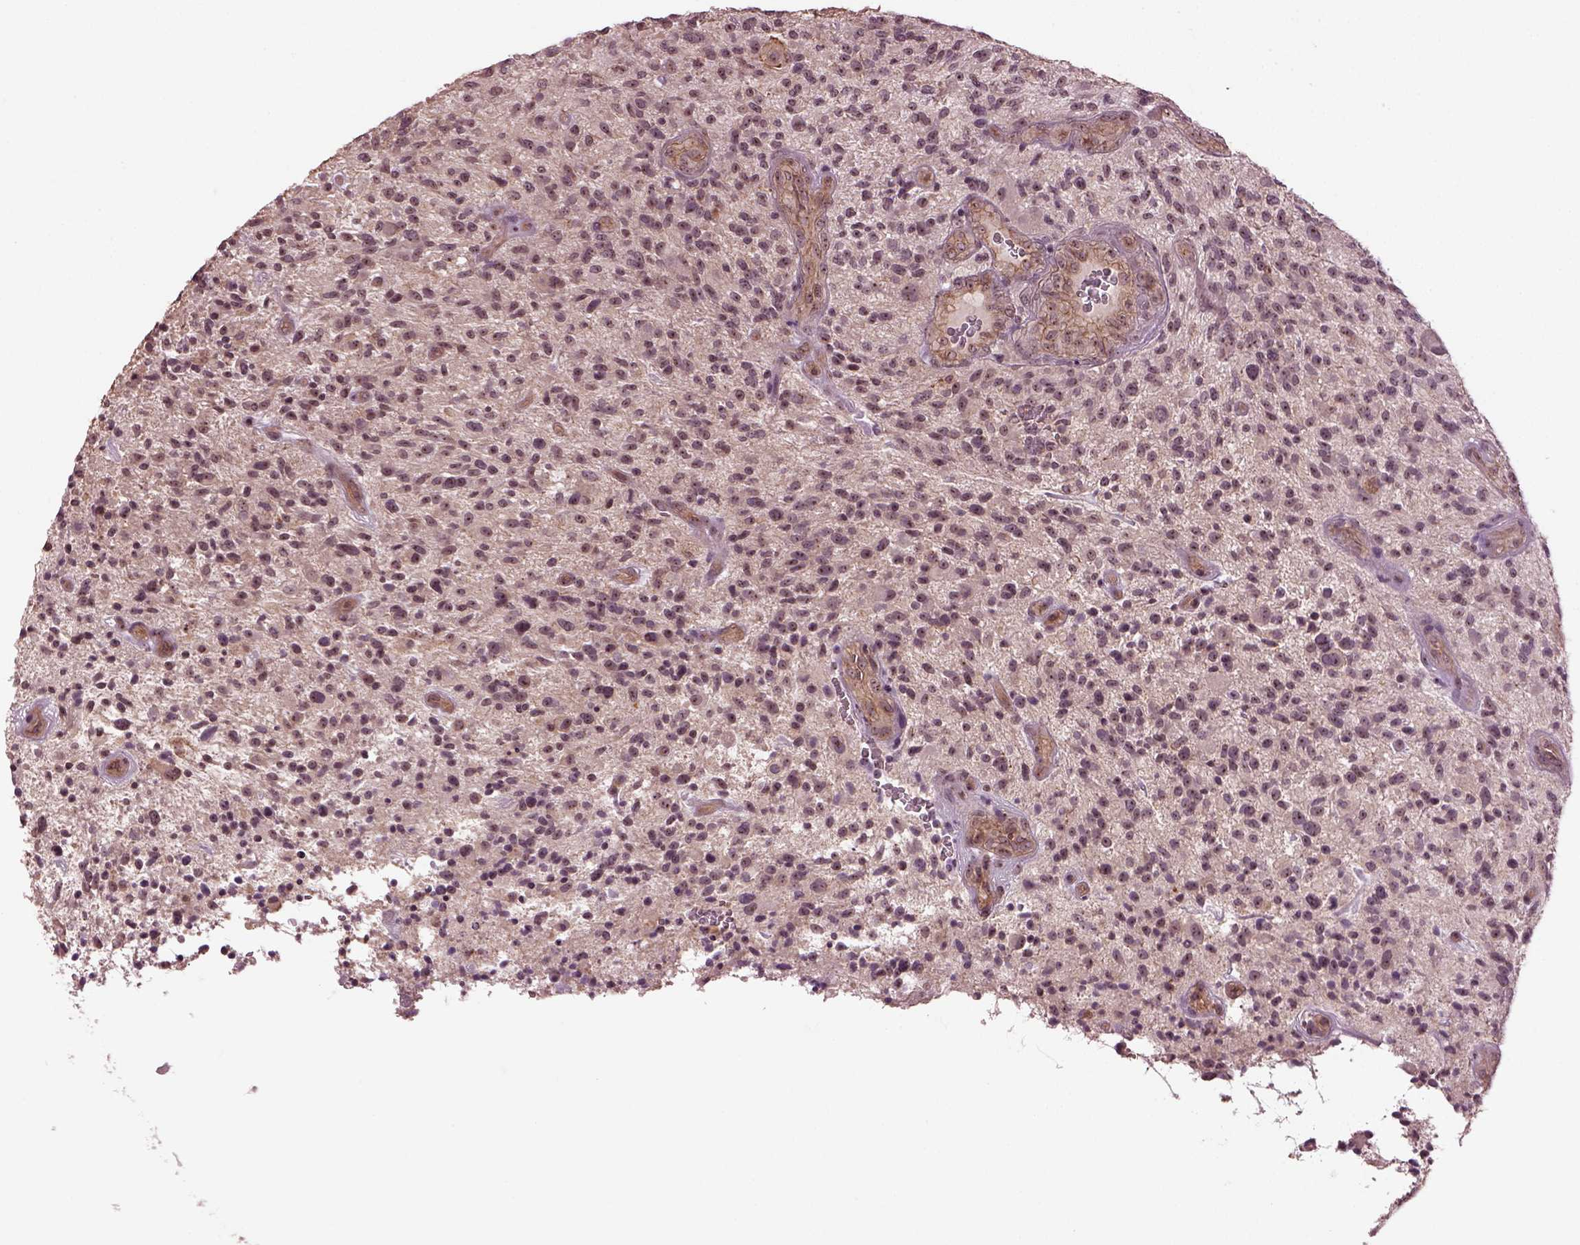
{"staining": {"intensity": "moderate", "quantity": "25%-75%", "location": "nuclear"}, "tissue": "glioma", "cell_type": "Tumor cells", "image_type": "cancer", "snomed": [{"axis": "morphology", "description": "Glioma, malignant, High grade"}, {"axis": "topography", "description": "Brain"}], "caption": "Glioma tissue exhibits moderate nuclear expression in about 25%-75% of tumor cells", "gene": "GNRH1", "patient": {"sex": "male", "age": 47}}